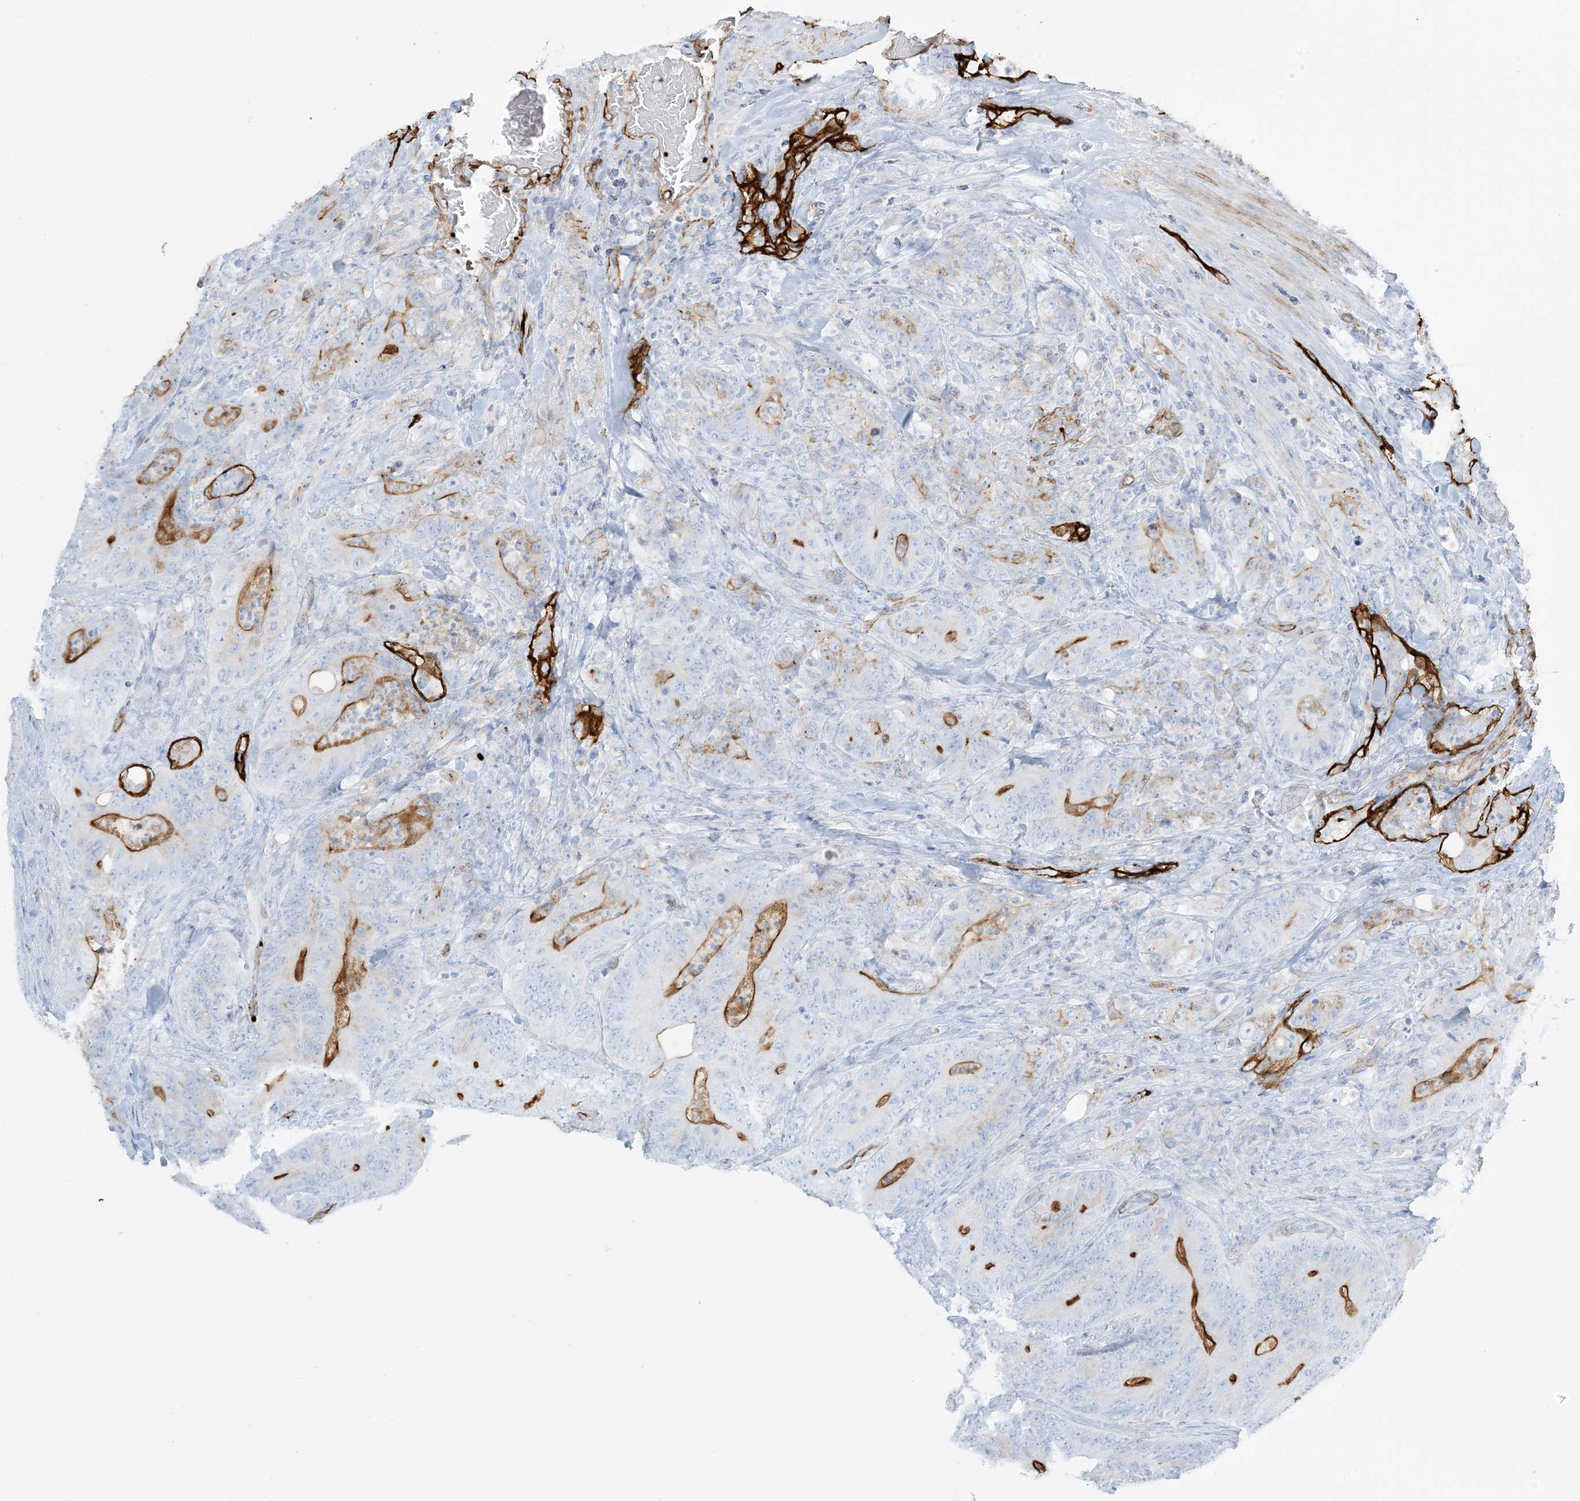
{"staining": {"intensity": "moderate", "quantity": "<25%", "location": "cytoplasmic/membranous"}, "tissue": "colorectal cancer", "cell_type": "Tumor cells", "image_type": "cancer", "snomed": [{"axis": "morphology", "description": "Normal tissue, NOS"}, {"axis": "topography", "description": "Colon"}], "caption": "IHC photomicrograph of human colorectal cancer stained for a protein (brown), which reveals low levels of moderate cytoplasmic/membranous staining in about <25% of tumor cells.", "gene": "EPS8L3", "patient": {"sex": "female", "age": 82}}